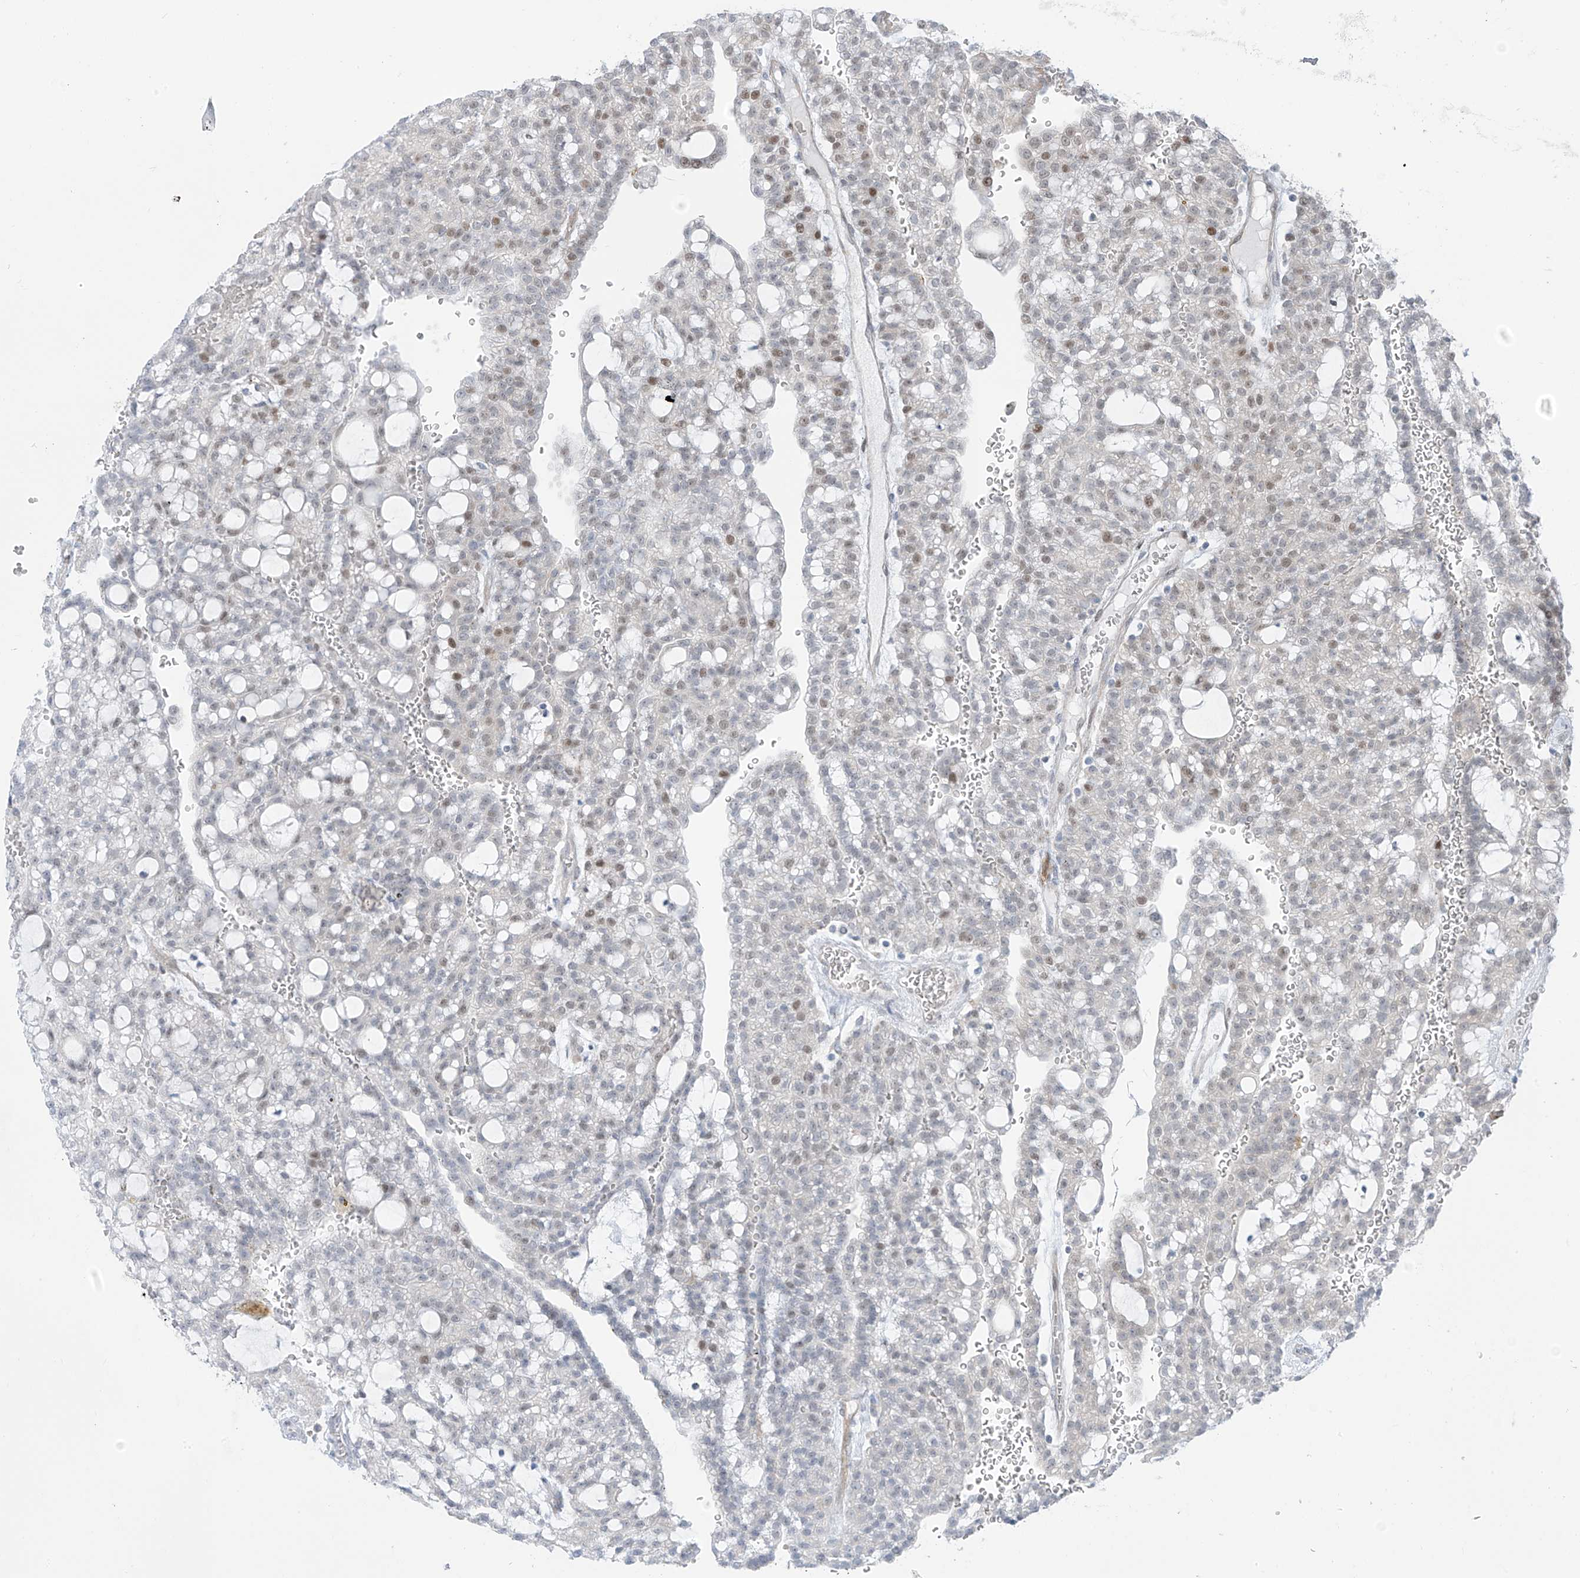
{"staining": {"intensity": "moderate", "quantity": "25%-75%", "location": "nuclear"}, "tissue": "renal cancer", "cell_type": "Tumor cells", "image_type": "cancer", "snomed": [{"axis": "morphology", "description": "Adenocarcinoma, NOS"}, {"axis": "topography", "description": "Kidney"}], "caption": "Immunohistochemical staining of adenocarcinoma (renal) exhibits moderate nuclear protein positivity in about 25%-75% of tumor cells.", "gene": "LIN9", "patient": {"sex": "male", "age": 63}}